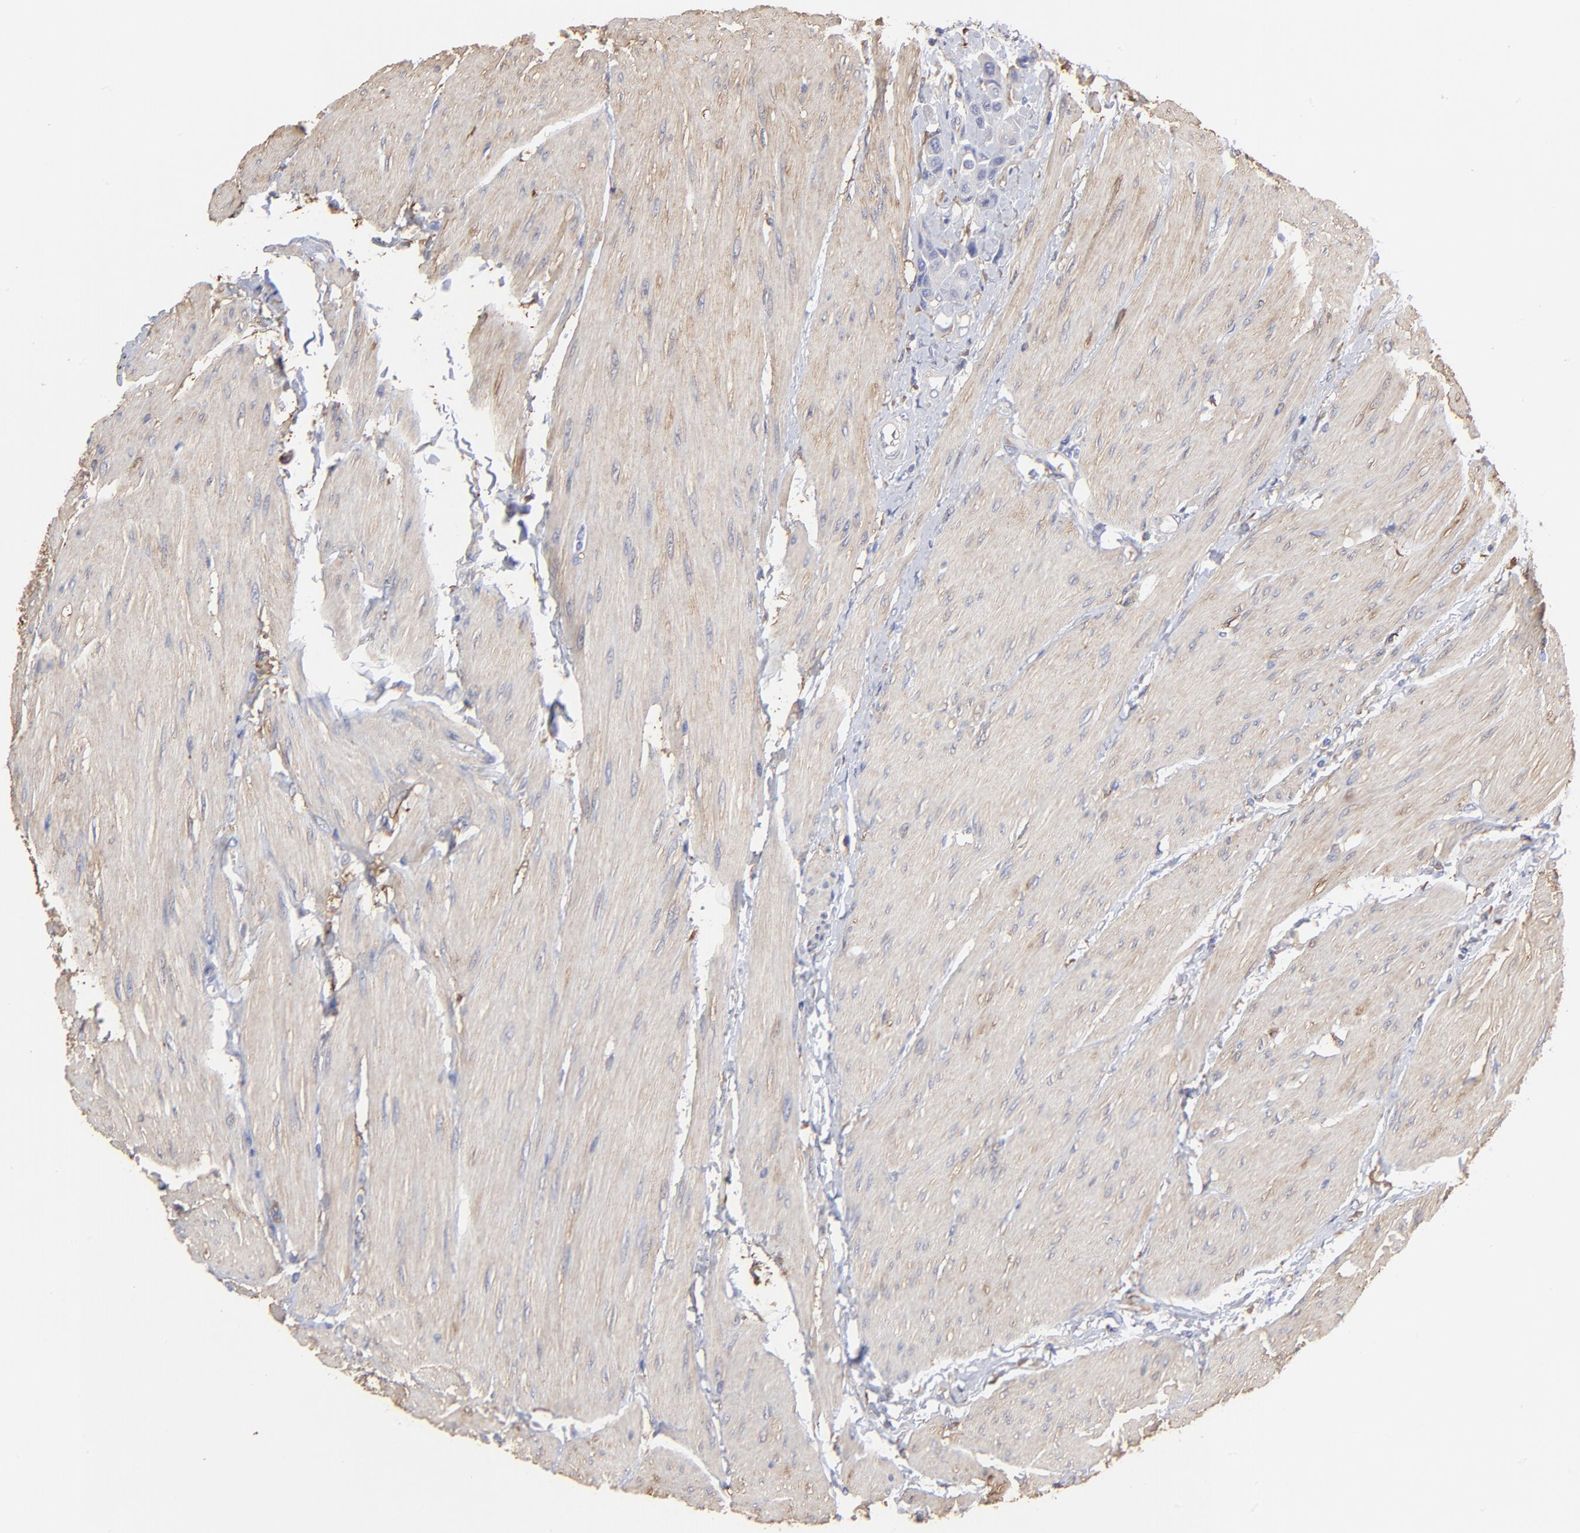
{"staining": {"intensity": "negative", "quantity": "none", "location": "none"}, "tissue": "urothelial cancer", "cell_type": "Tumor cells", "image_type": "cancer", "snomed": [{"axis": "morphology", "description": "Urothelial carcinoma, High grade"}, {"axis": "topography", "description": "Urinary bladder"}], "caption": "High-grade urothelial carcinoma was stained to show a protein in brown. There is no significant expression in tumor cells.", "gene": "CILP", "patient": {"sex": "male", "age": 50}}